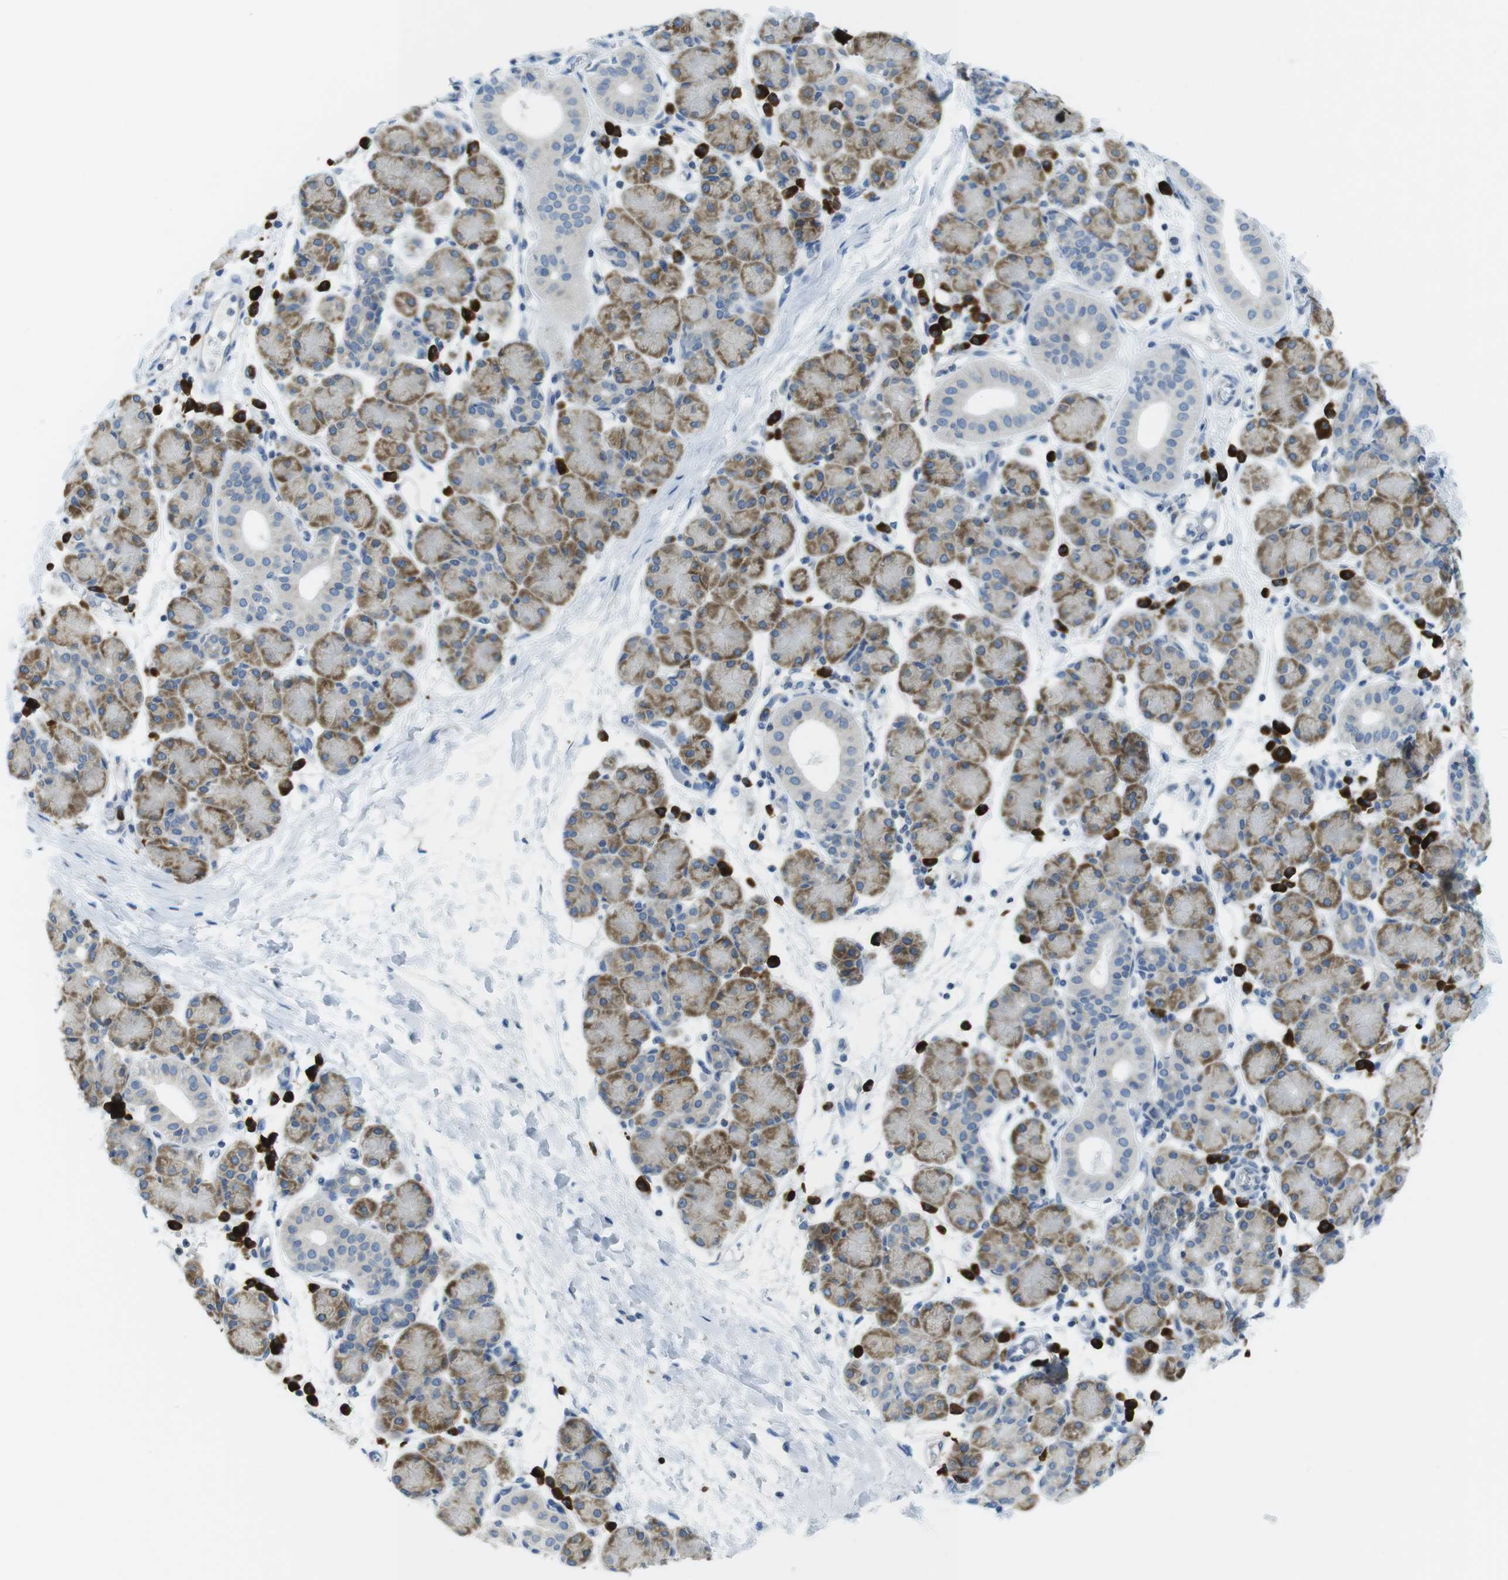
{"staining": {"intensity": "moderate", "quantity": "25%-75%", "location": "cytoplasmic/membranous"}, "tissue": "salivary gland", "cell_type": "Glandular cells", "image_type": "normal", "snomed": [{"axis": "morphology", "description": "Normal tissue, NOS"}, {"axis": "morphology", "description": "Inflammation, NOS"}, {"axis": "topography", "description": "Lymph node"}, {"axis": "topography", "description": "Salivary gland"}], "caption": "Normal salivary gland was stained to show a protein in brown. There is medium levels of moderate cytoplasmic/membranous expression in about 25%-75% of glandular cells. (Stains: DAB (3,3'-diaminobenzidine) in brown, nuclei in blue, Microscopy: brightfield microscopy at high magnification).", "gene": "CLPTM1L", "patient": {"sex": "male", "age": 3}}